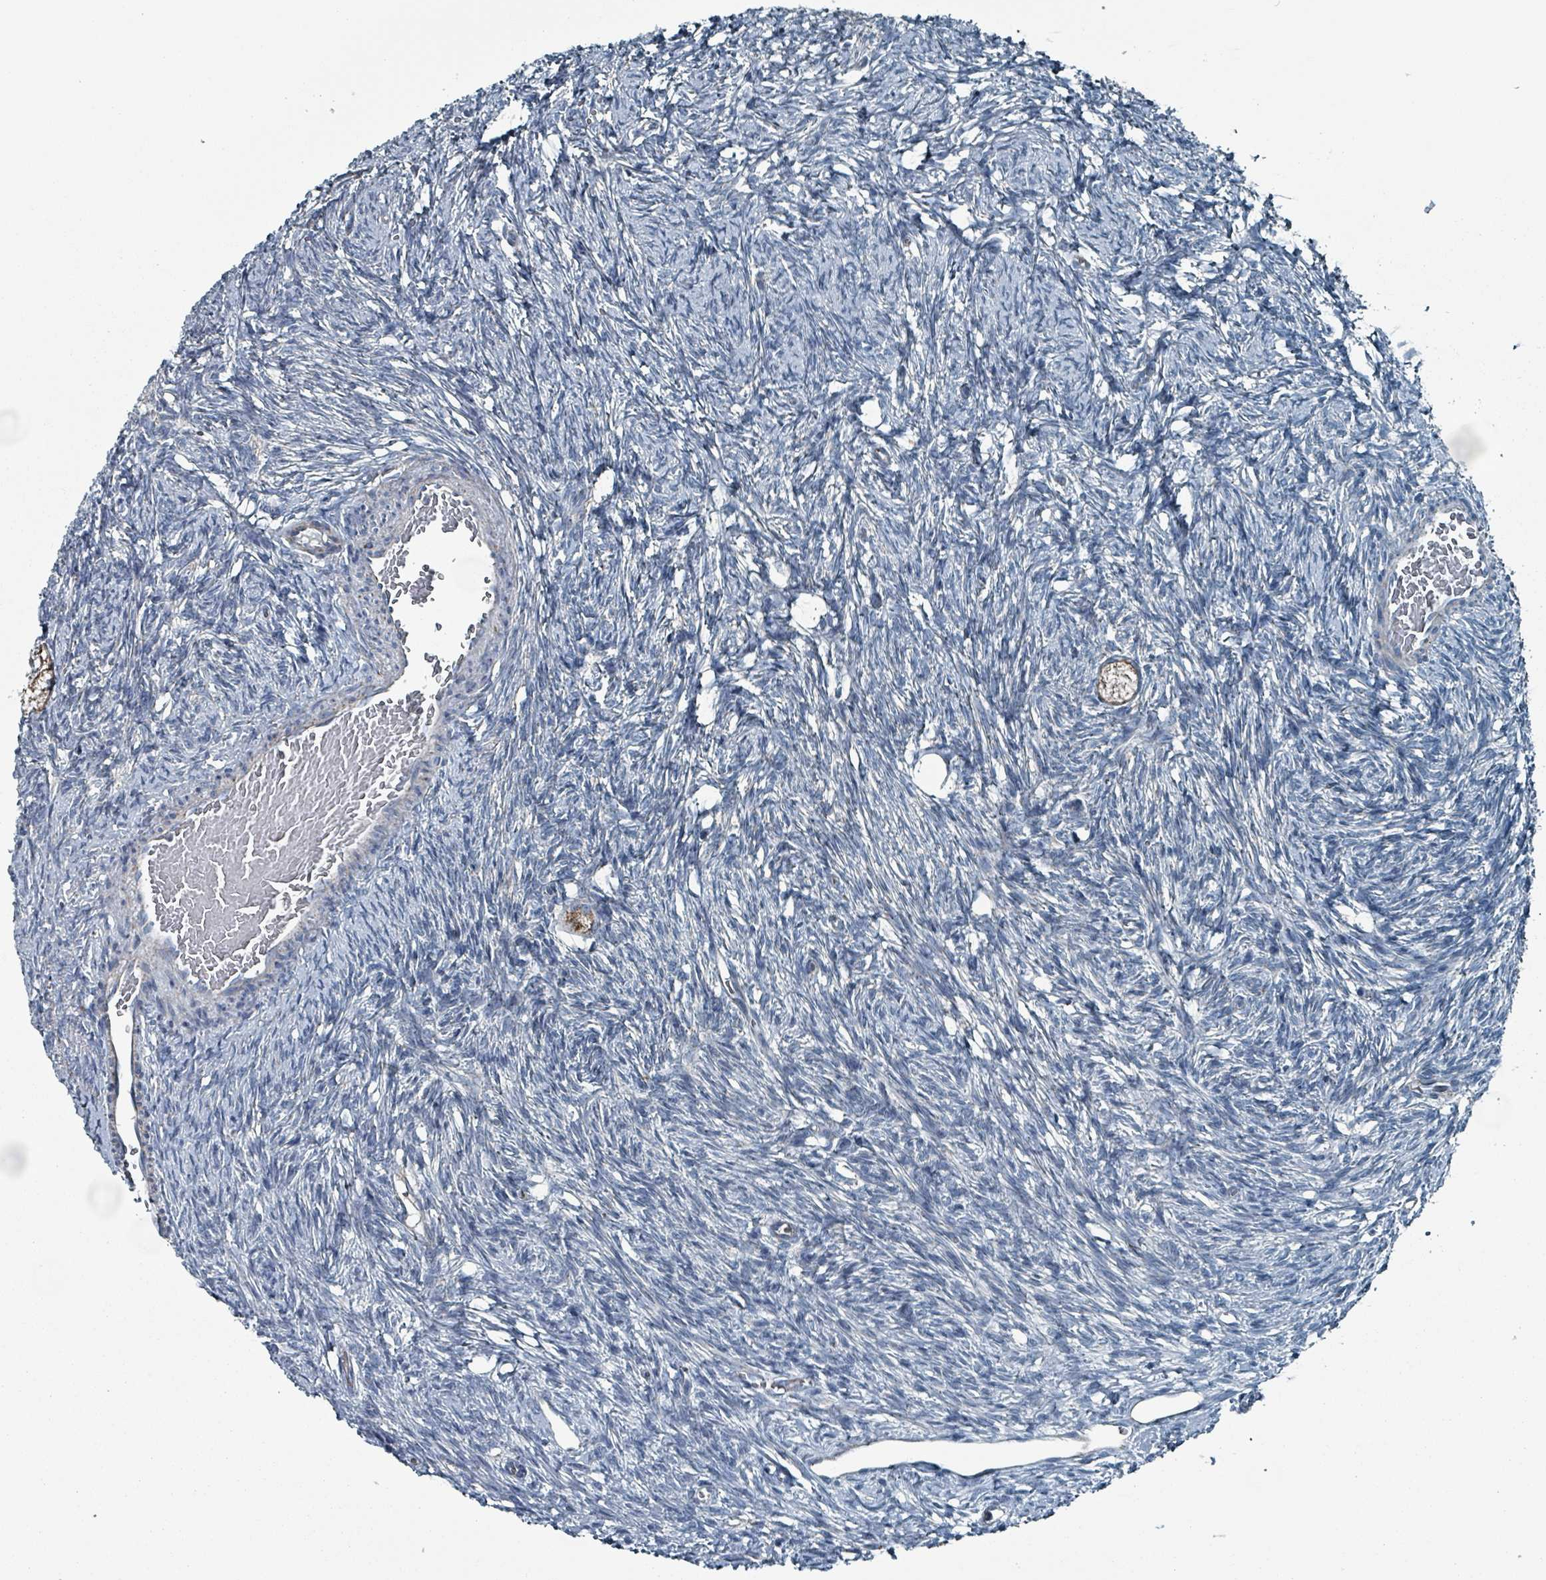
{"staining": {"intensity": "weak", "quantity": ">75%", "location": "cytoplasmic/membranous"}, "tissue": "ovary", "cell_type": "Follicle cells", "image_type": "normal", "snomed": [{"axis": "morphology", "description": "Normal tissue, NOS"}, {"axis": "topography", "description": "Ovary"}], "caption": "Ovary stained with DAB (3,3'-diaminobenzidine) IHC demonstrates low levels of weak cytoplasmic/membranous staining in about >75% of follicle cells. (brown staining indicates protein expression, while blue staining denotes nuclei).", "gene": "ABHD18", "patient": {"sex": "female", "age": 33}}